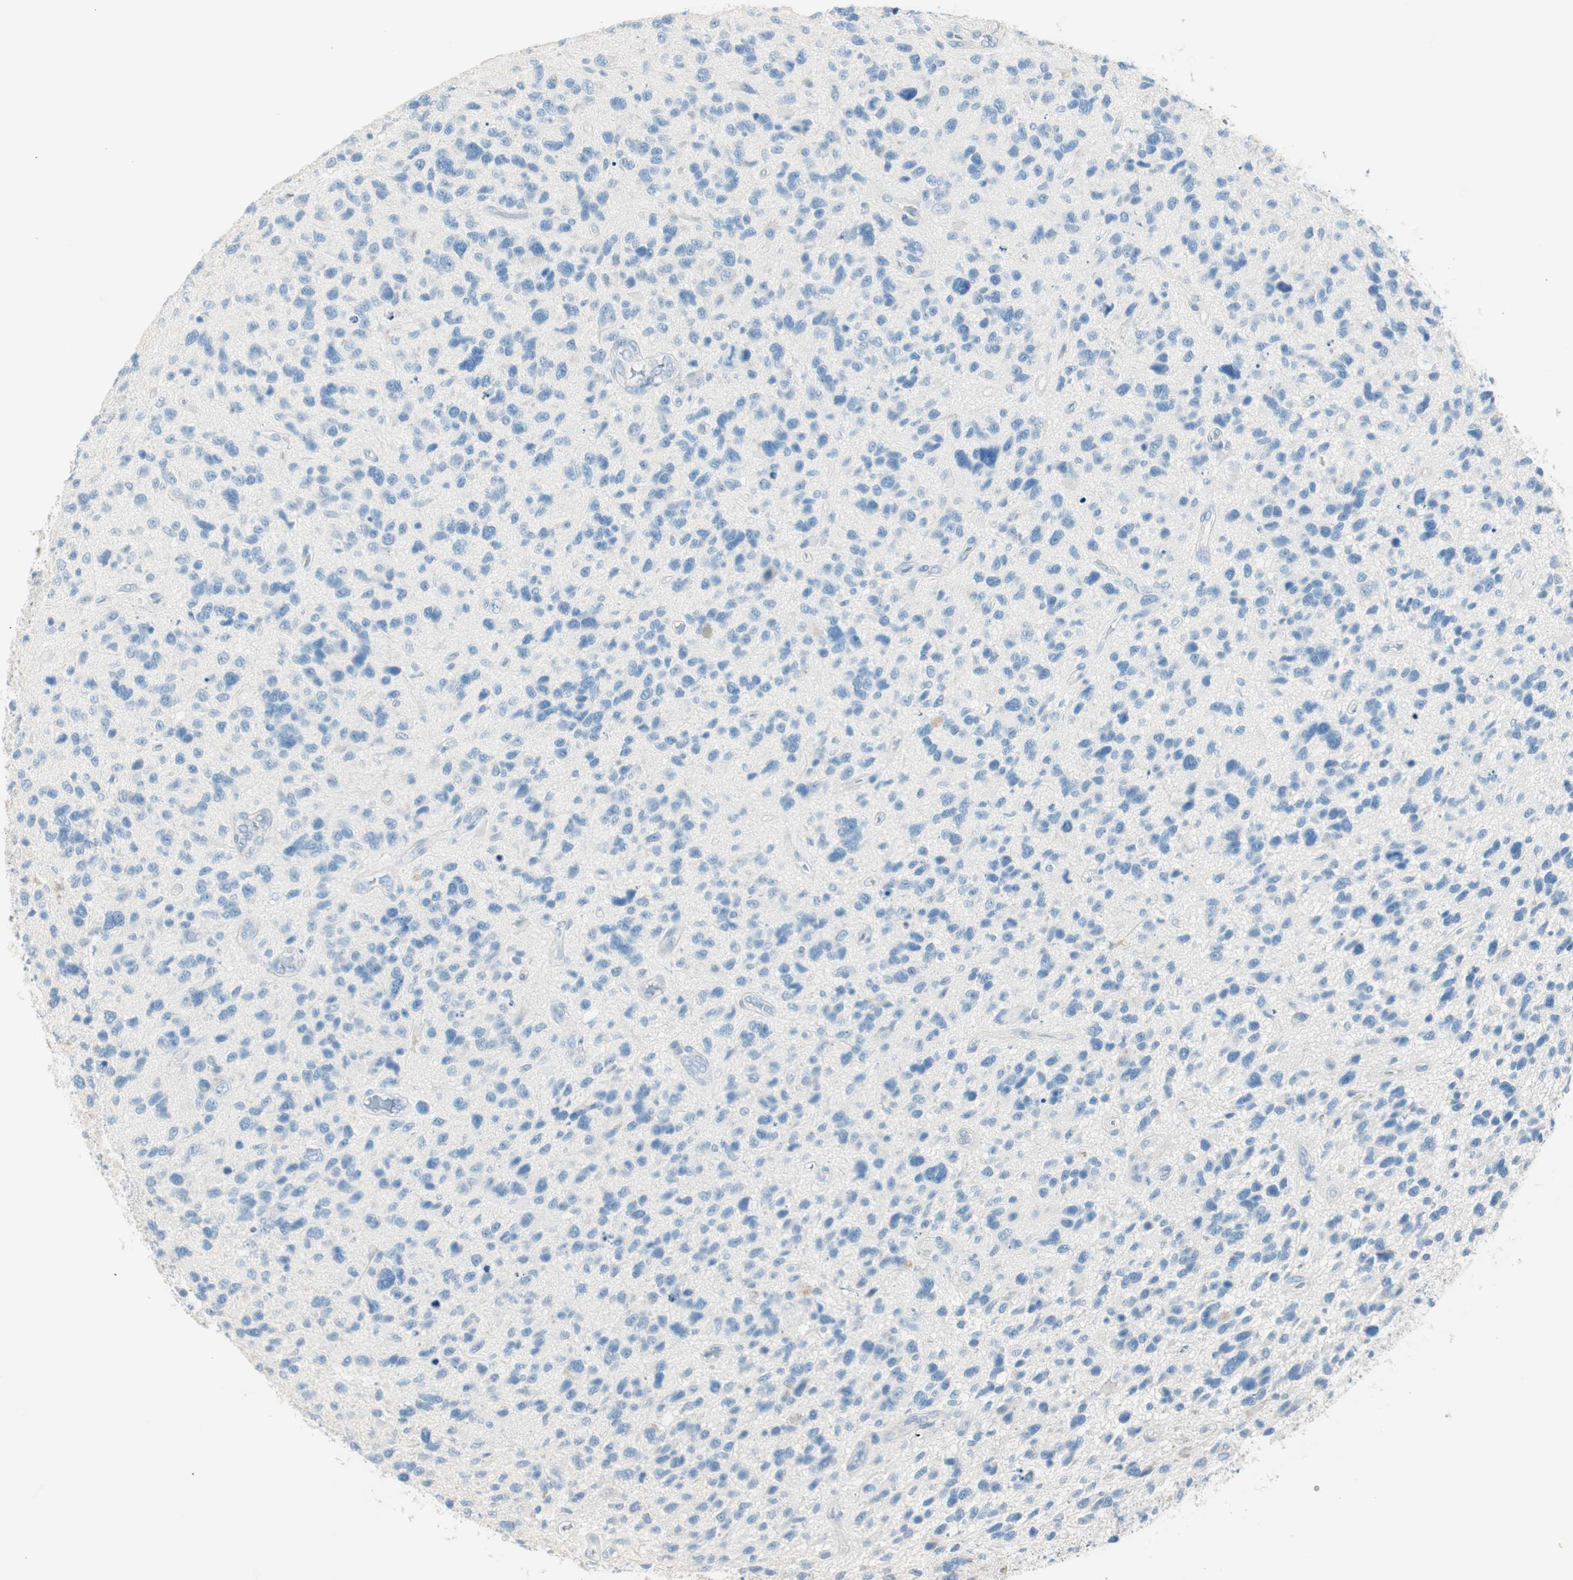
{"staining": {"intensity": "negative", "quantity": "none", "location": "none"}, "tissue": "glioma", "cell_type": "Tumor cells", "image_type": "cancer", "snomed": [{"axis": "morphology", "description": "Glioma, malignant, High grade"}, {"axis": "topography", "description": "Brain"}], "caption": "Immunohistochemistry (IHC) image of neoplastic tissue: glioma stained with DAB shows no significant protein expression in tumor cells.", "gene": "HPGD", "patient": {"sex": "female", "age": 58}}